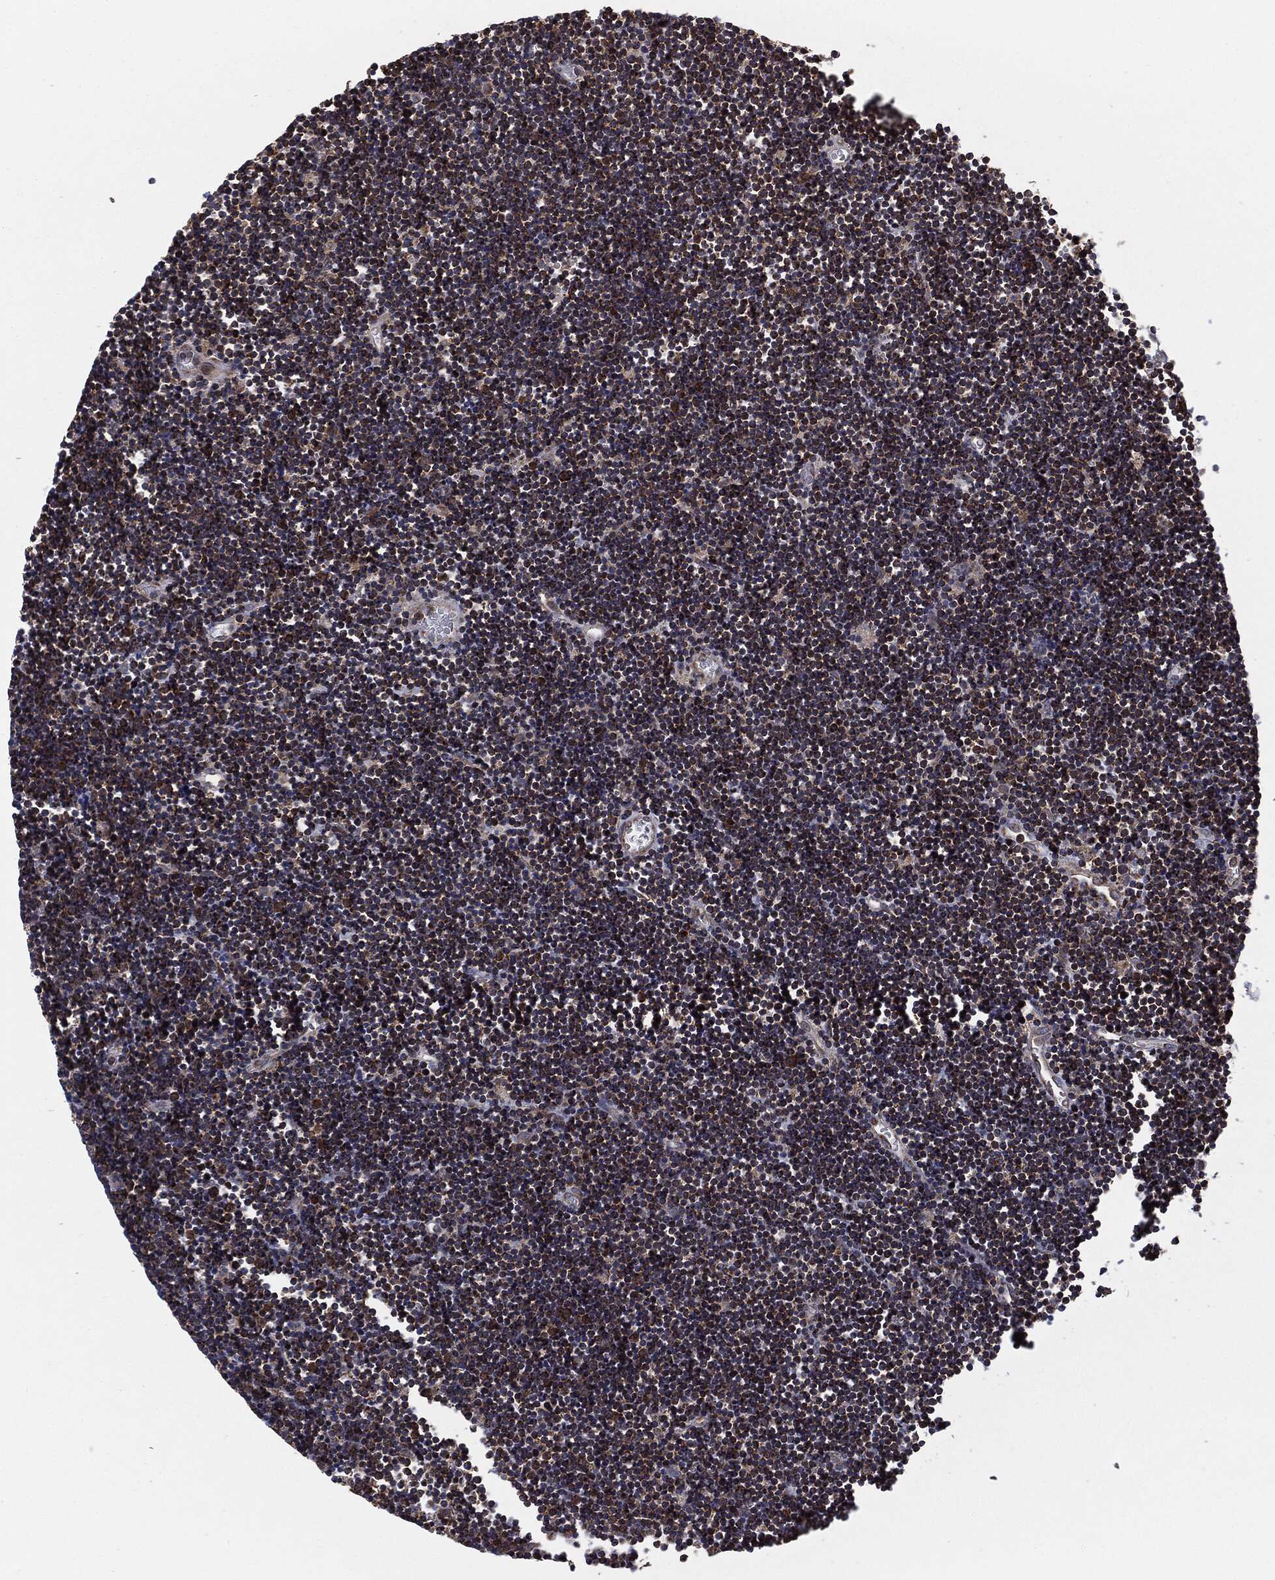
{"staining": {"intensity": "moderate", "quantity": "25%-75%", "location": "cytoplasmic/membranous"}, "tissue": "lymphoma", "cell_type": "Tumor cells", "image_type": "cancer", "snomed": [{"axis": "morphology", "description": "Malignant lymphoma, non-Hodgkin's type, Low grade"}, {"axis": "topography", "description": "Brain"}], "caption": "Lymphoma was stained to show a protein in brown. There is medium levels of moderate cytoplasmic/membranous staining in approximately 25%-75% of tumor cells.", "gene": "MTOR", "patient": {"sex": "female", "age": 66}}